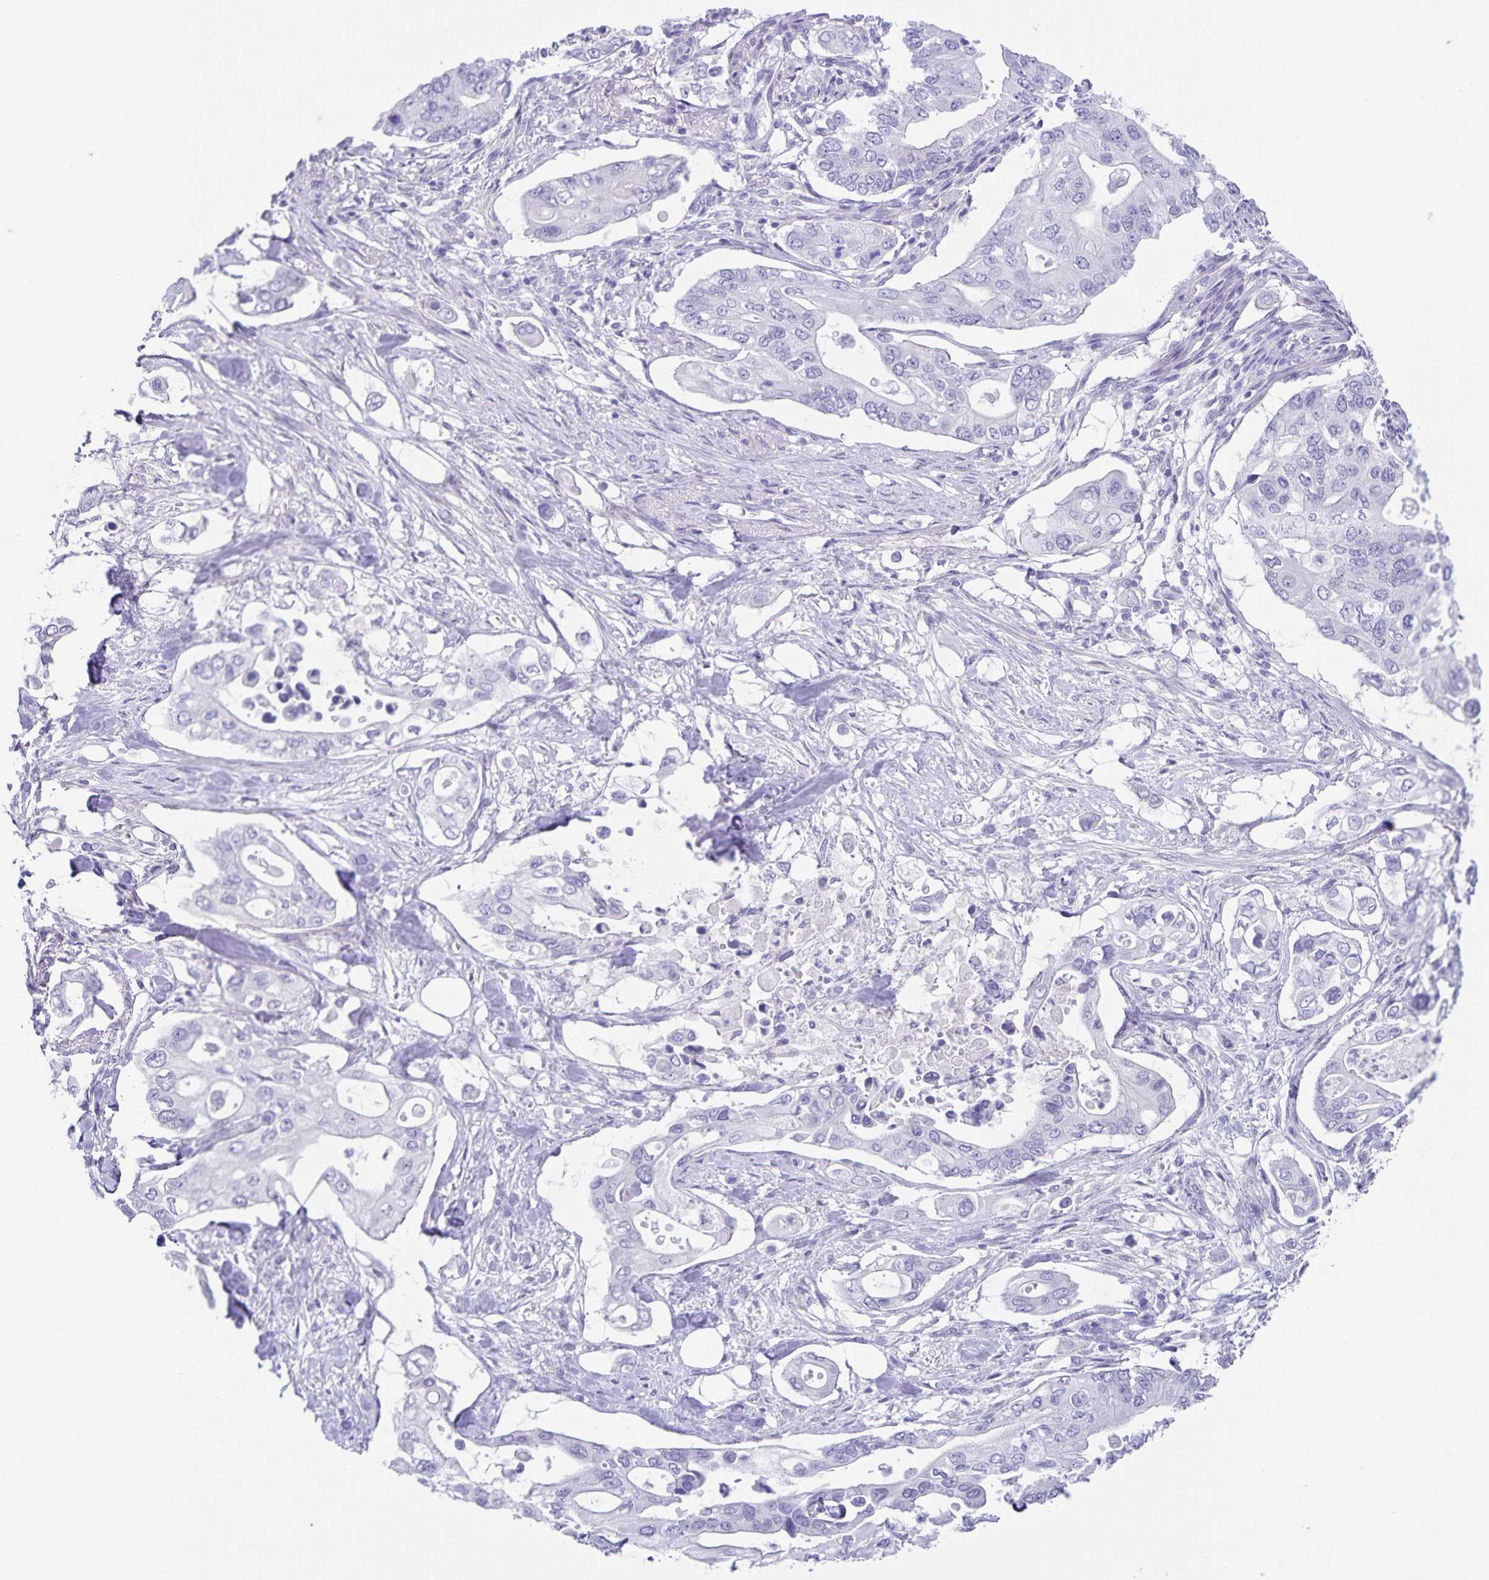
{"staining": {"intensity": "negative", "quantity": "none", "location": "none"}, "tissue": "pancreatic cancer", "cell_type": "Tumor cells", "image_type": "cancer", "snomed": [{"axis": "morphology", "description": "Adenocarcinoma, NOS"}, {"axis": "topography", "description": "Pancreas"}], "caption": "Immunohistochemistry (IHC) micrograph of human pancreatic cancer stained for a protein (brown), which shows no expression in tumor cells.", "gene": "C11orf42", "patient": {"sex": "female", "age": 63}}